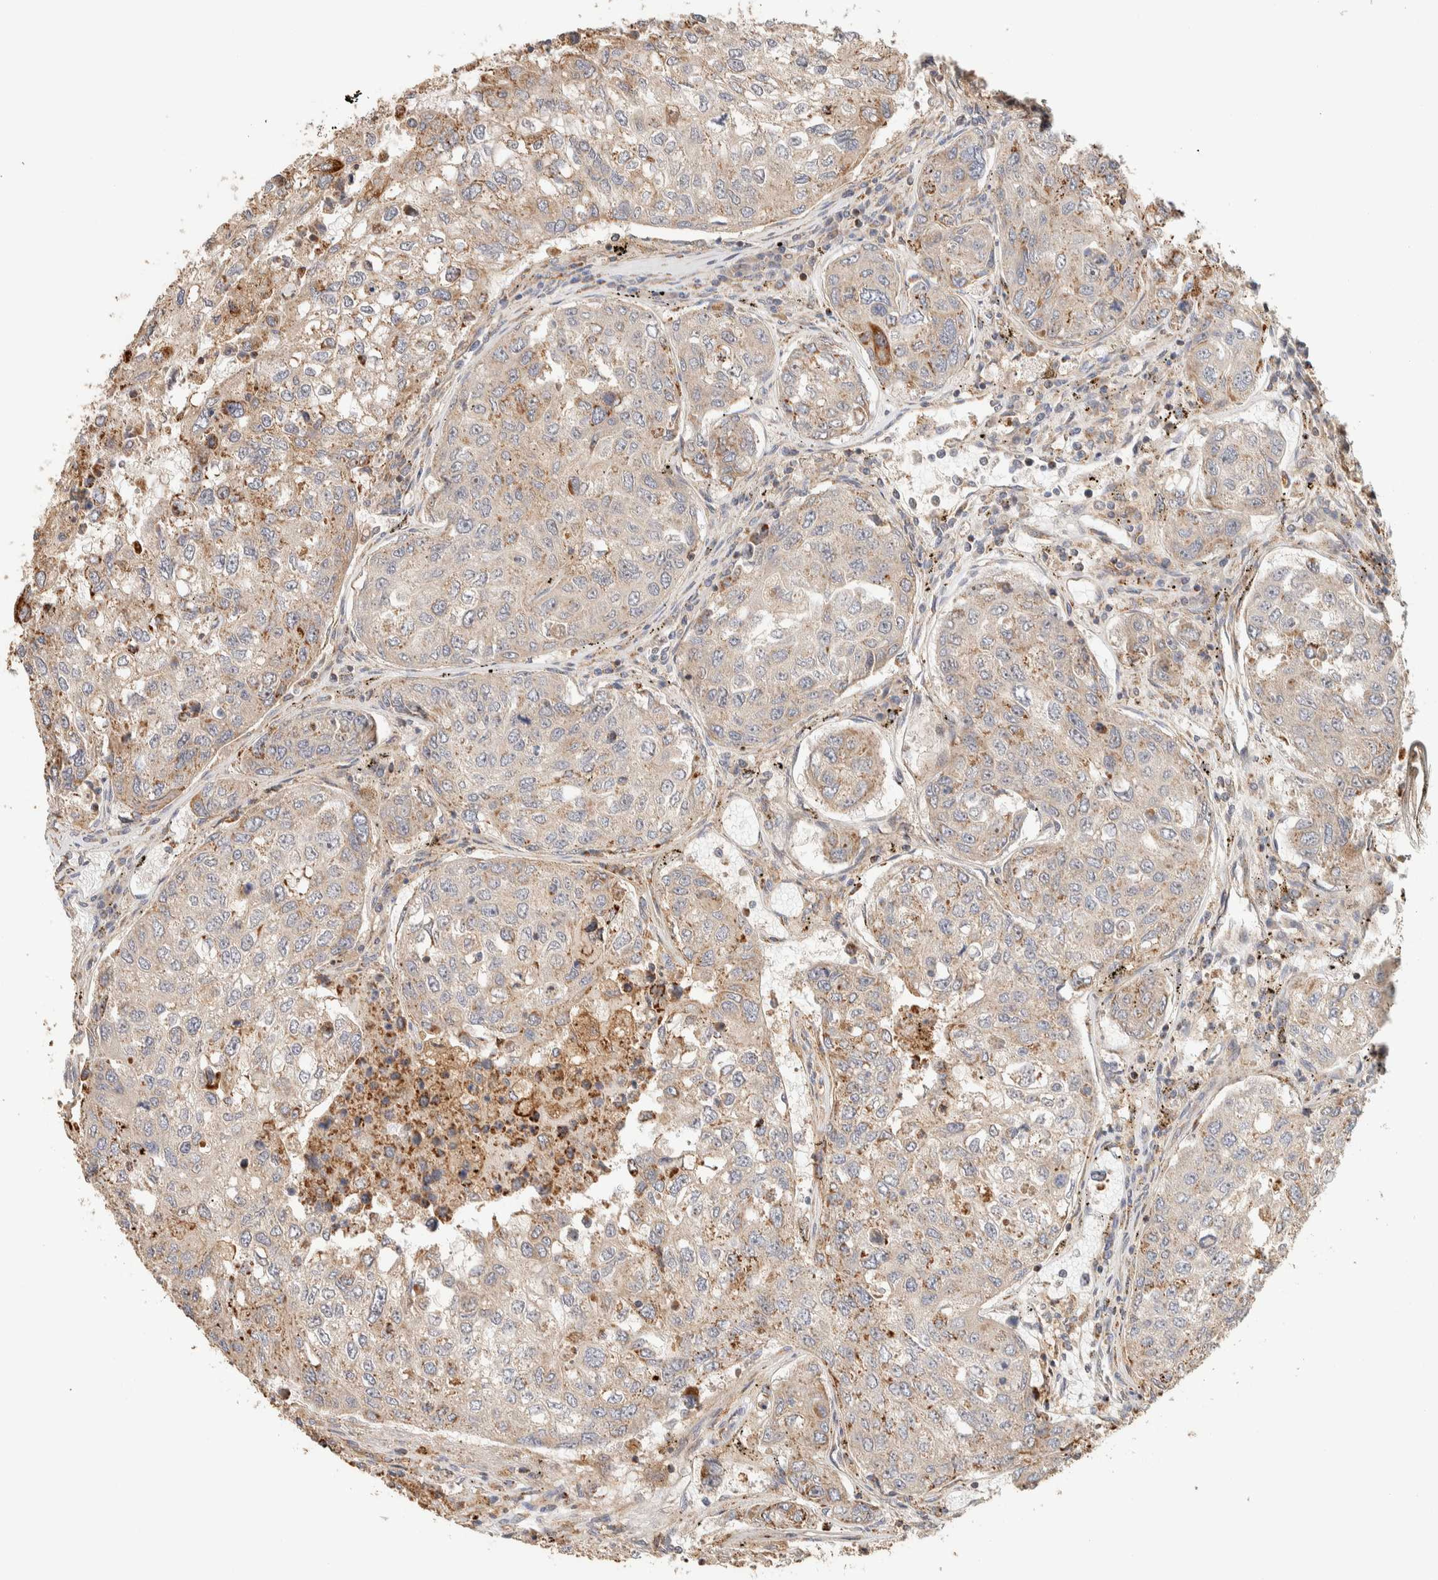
{"staining": {"intensity": "moderate", "quantity": "25%-75%", "location": "cytoplasmic/membranous"}, "tissue": "urothelial cancer", "cell_type": "Tumor cells", "image_type": "cancer", "snomed": [{"axis": "morphology", "description": "Urothelial carcinoma, High grade"}, {"axis": "topography", "description": "Lymph node"}, {"axis": "topography", "description": "Urinary bladder"}], "caption": "Immunohistochemical staining of human urothelial cancer shows medium levels of moderate cytoplasmic/membranous protein positivity in approximately 25%-75% of tumor cells.", "gene": "KIF9", "patient": {"sex": "male", "age": 51}}